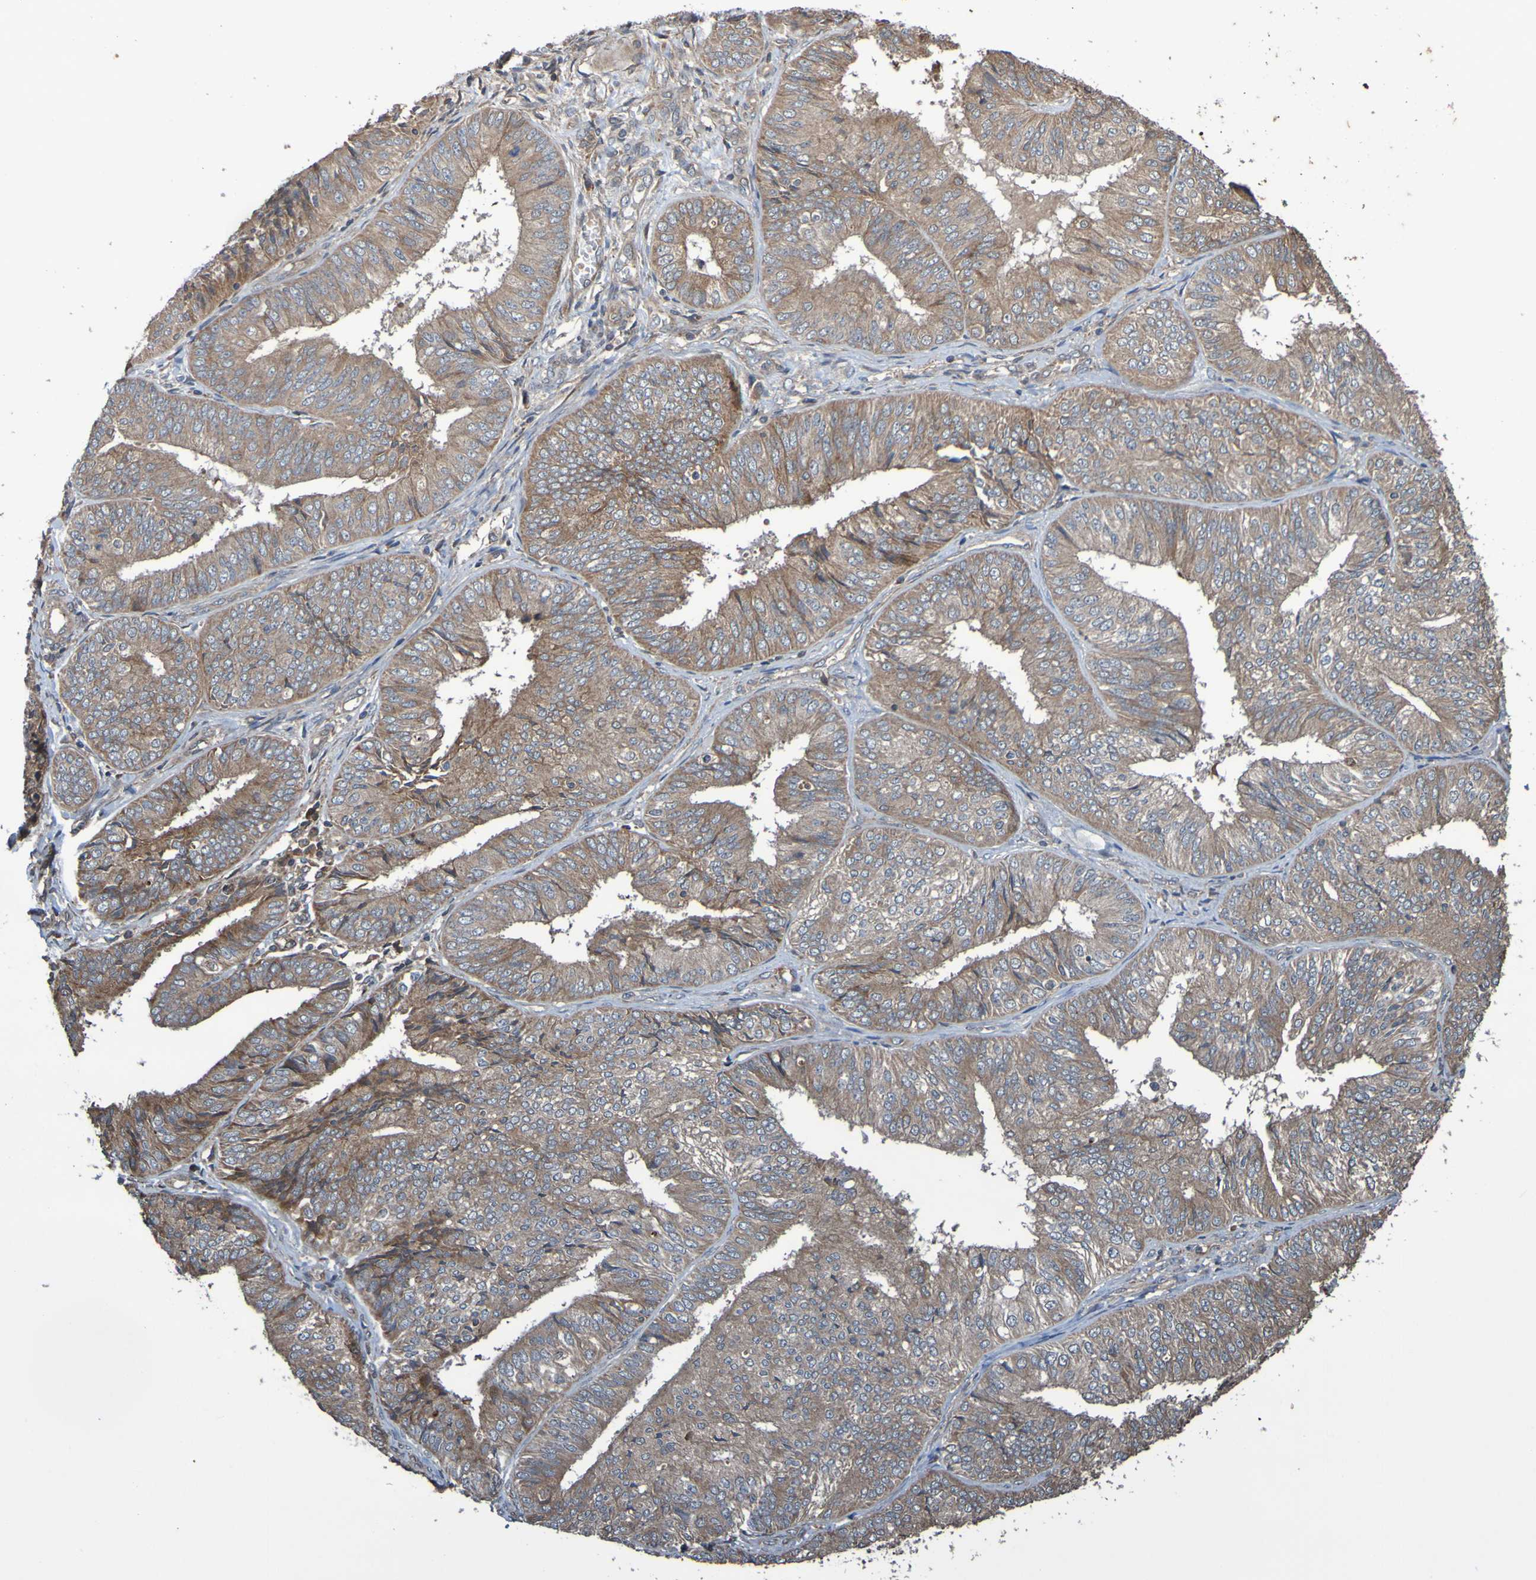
{"staining": {"intensity": "moderate", "quantity": ">75%", "location": "cytoplasmic/membranous"}, "tissue": "endometrial cancer", "cell_type": "Tumor cells", "image_type": "cancer", "snomed": [{"axis": "morphology", "description": "Adenocarcinoma, NOS"}, {"axis": "topography", "description": "Endometrium"}], "caption": "Brown immunohistochemical staining in human endometrial cancer (adenocarcinoma) displays moderate cytoplasmic/membranous expression in approximately >75% of tumor cells. The staining was performed using DAB (3,3'-diaminobenzidine) to visualize the protein expression in brown, while the nuclei were stained in blue with hematoxylin (Magnification: 20x).", "gene": "UCN", "patient": {"sex": "female", "age": 58}}